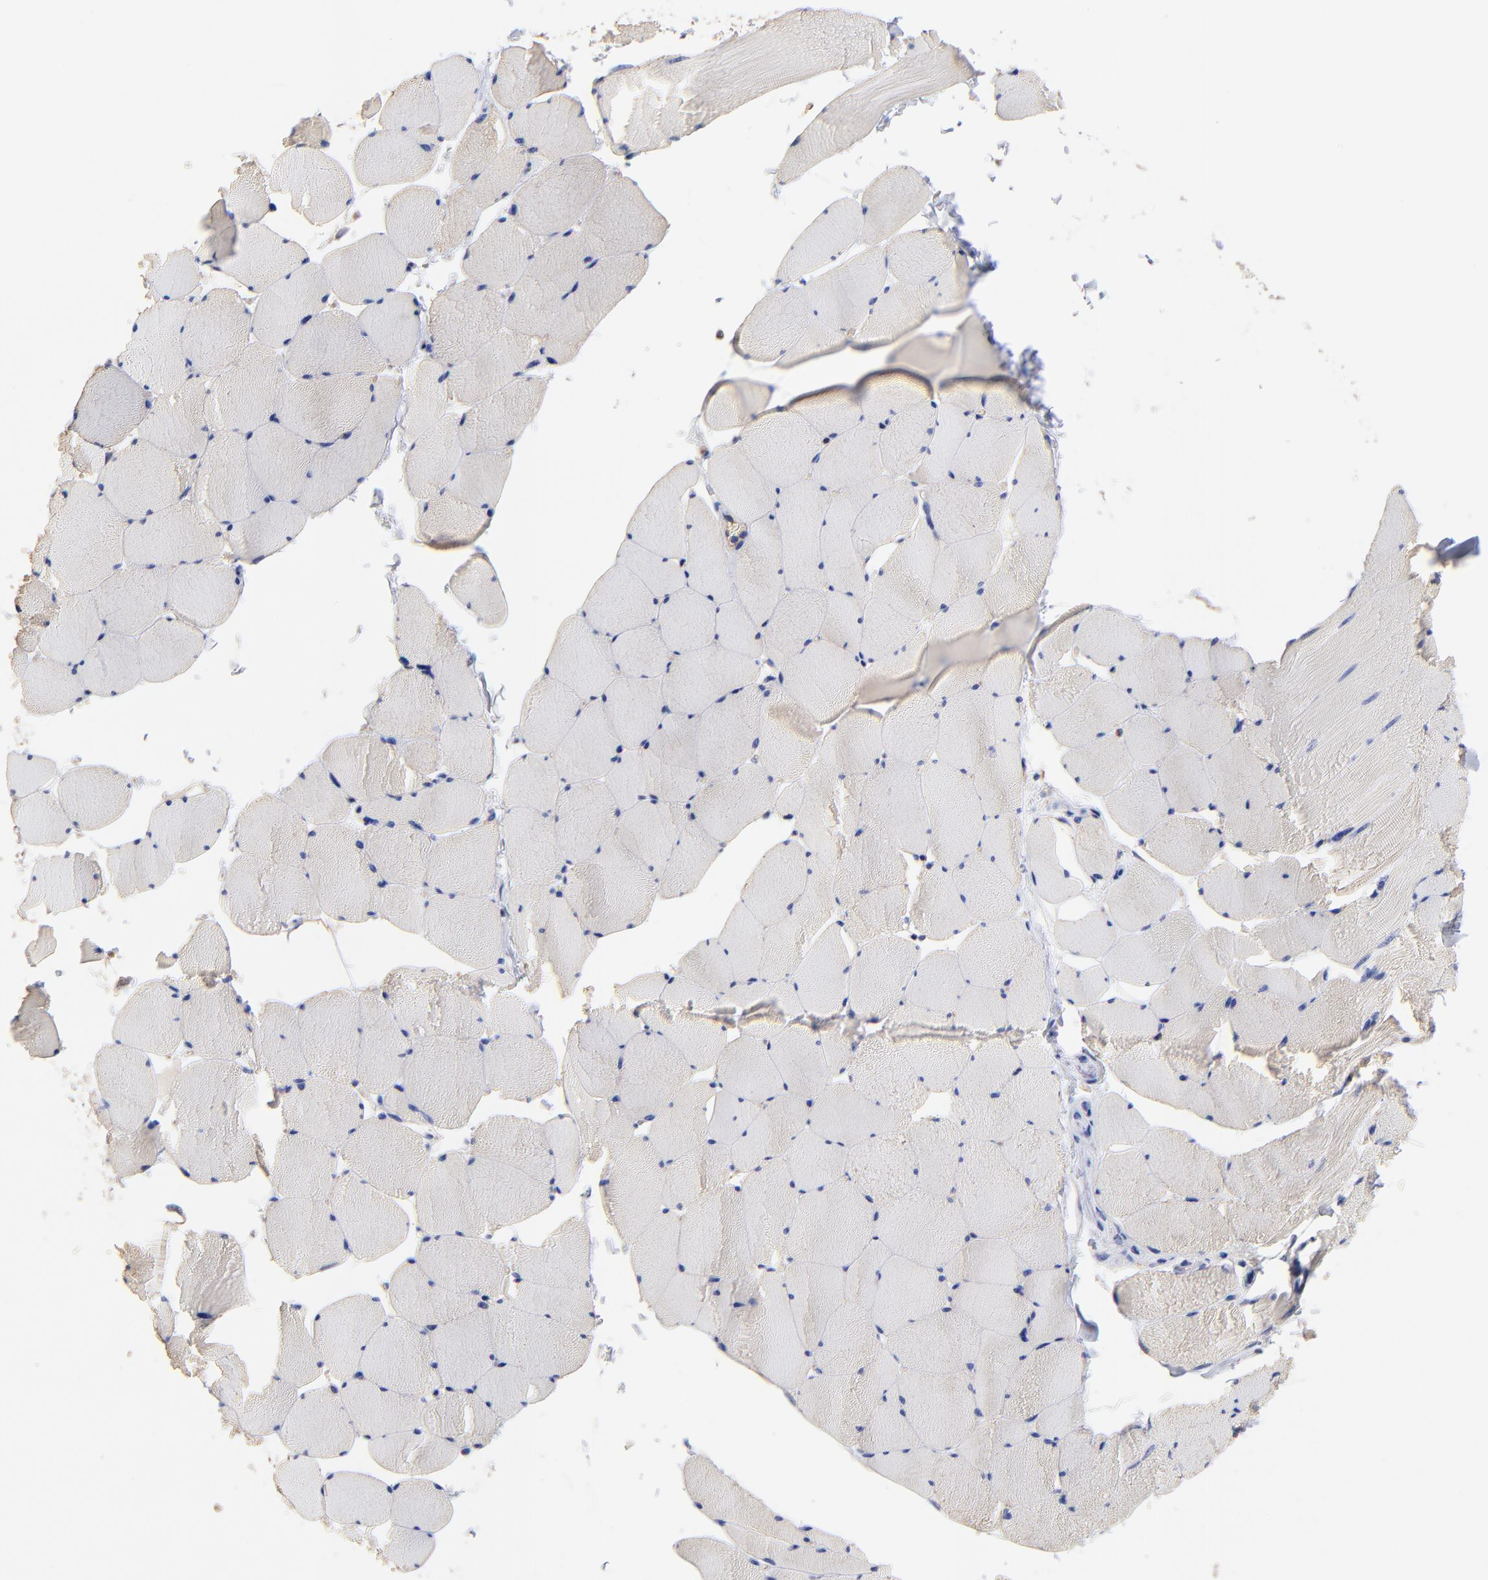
{"staining": {"intensity": "negative", "quantity": "none", "location": "none"}, "tissue": "skeletal muscle", "cell_type": "Myocytes", "image_type": "normal", "snomed": [{"axis": "morphology", "description": "Normal tissue, NOS"}, {"axis": "topography", "description": "Skeletal muscle"}], "caption": "IHC photomicrograph of benign skeletal muscle: human skeletal muscle stained with DAB displays no significant protein staining in myocytes. (DAB (3,3'-diaminobenzidine) immunohistochemistry with hematoxylin counter stain).", "gene": "SLC44A2", "patient": {"sex": "male", "age": 62}}